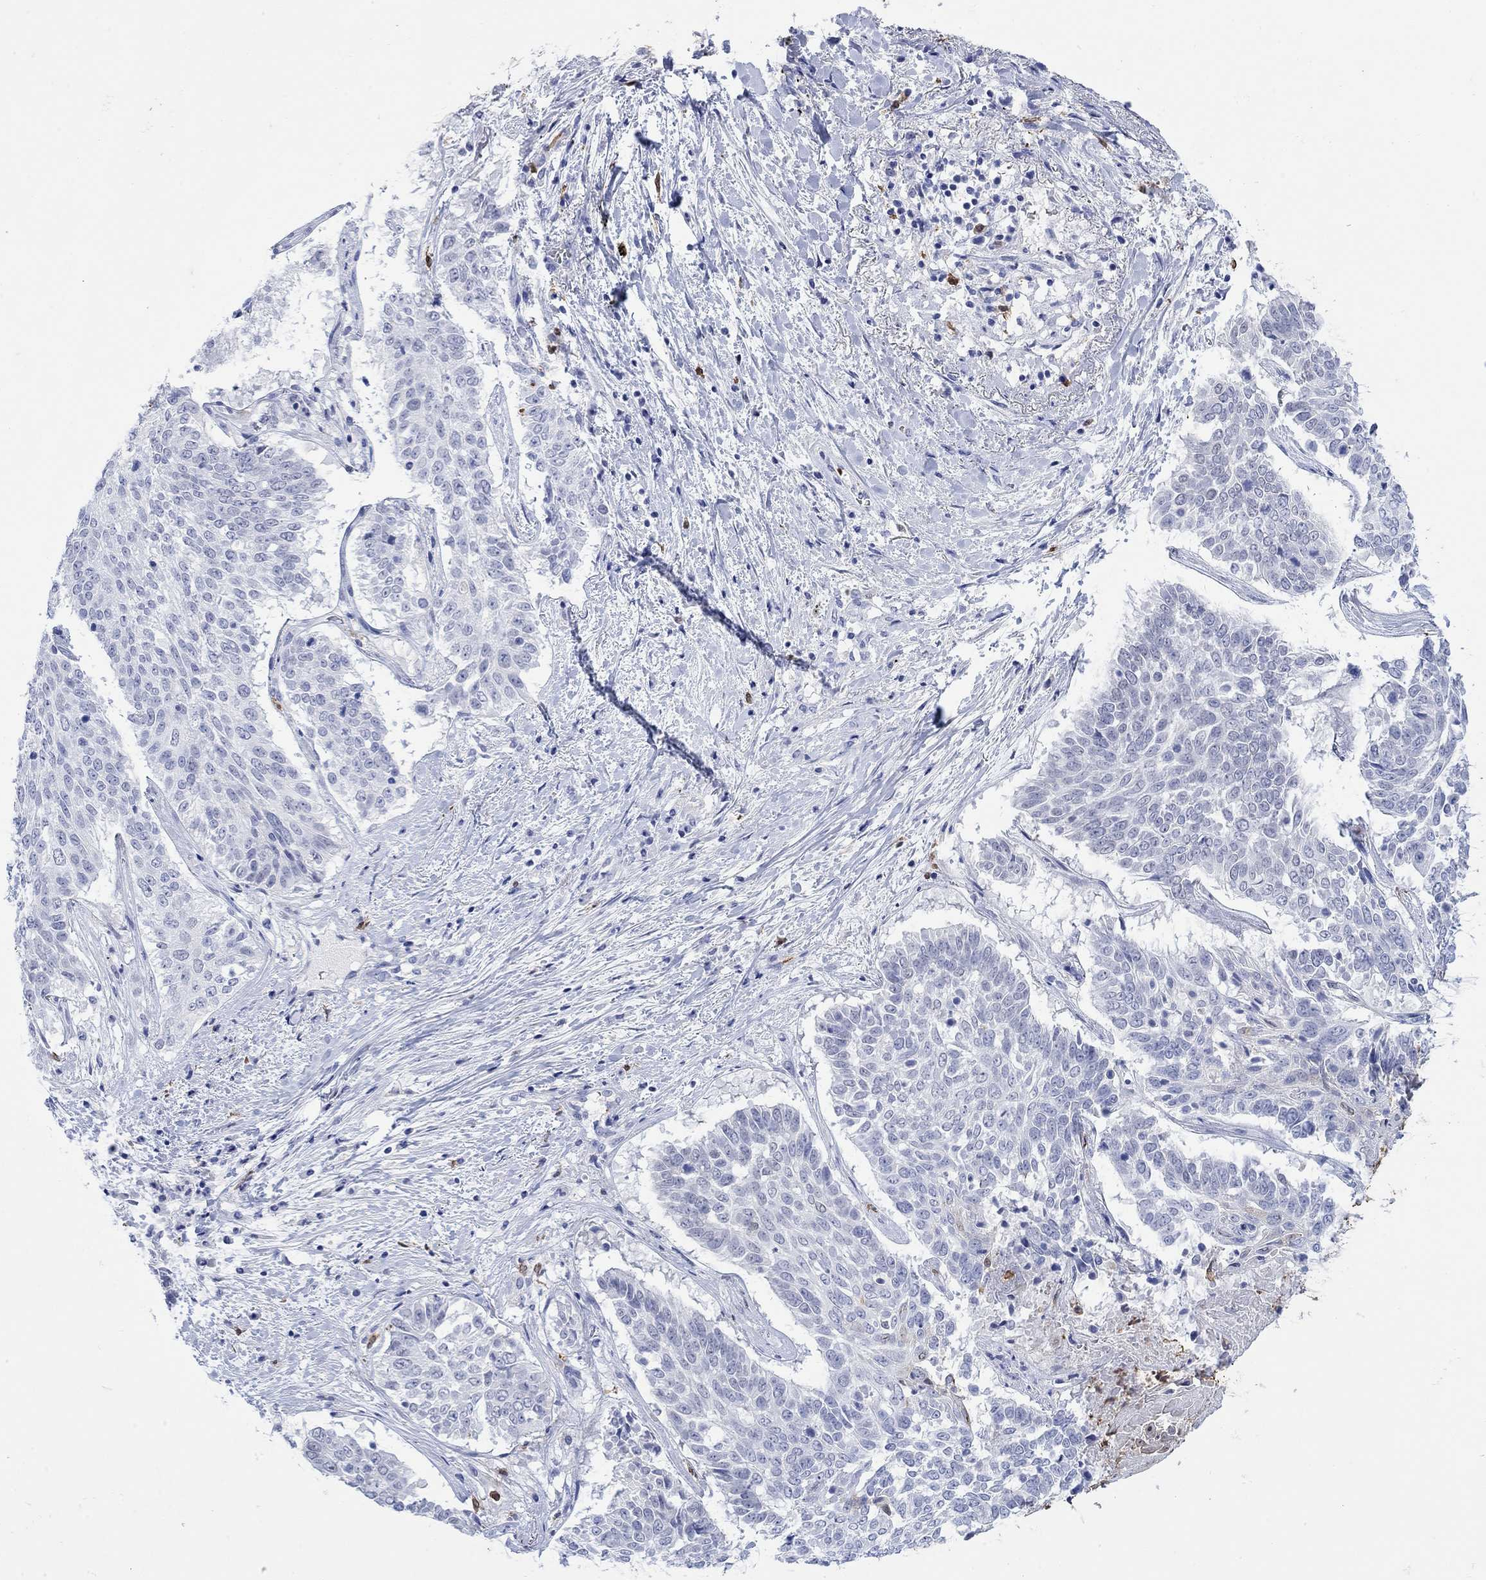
{"staining": {"intensity": "negative", "quantity": "none", "location": "none"}, "tissue": "lung cancer", "cell_type": "Tumor cells", "image_type": "cancer", "snomed": [{"axis": "morphology", "description": "Squamous cell carcinoma, NOS"}, {"axis": "topography", "description": "Lung"}], "caption": "The micrograph reveals no significant expression in tumor cells of lung cancer (squamous cell carcinoma).", "gene": "LINGO3", "patient": {"sex": "male", "age": 64}}